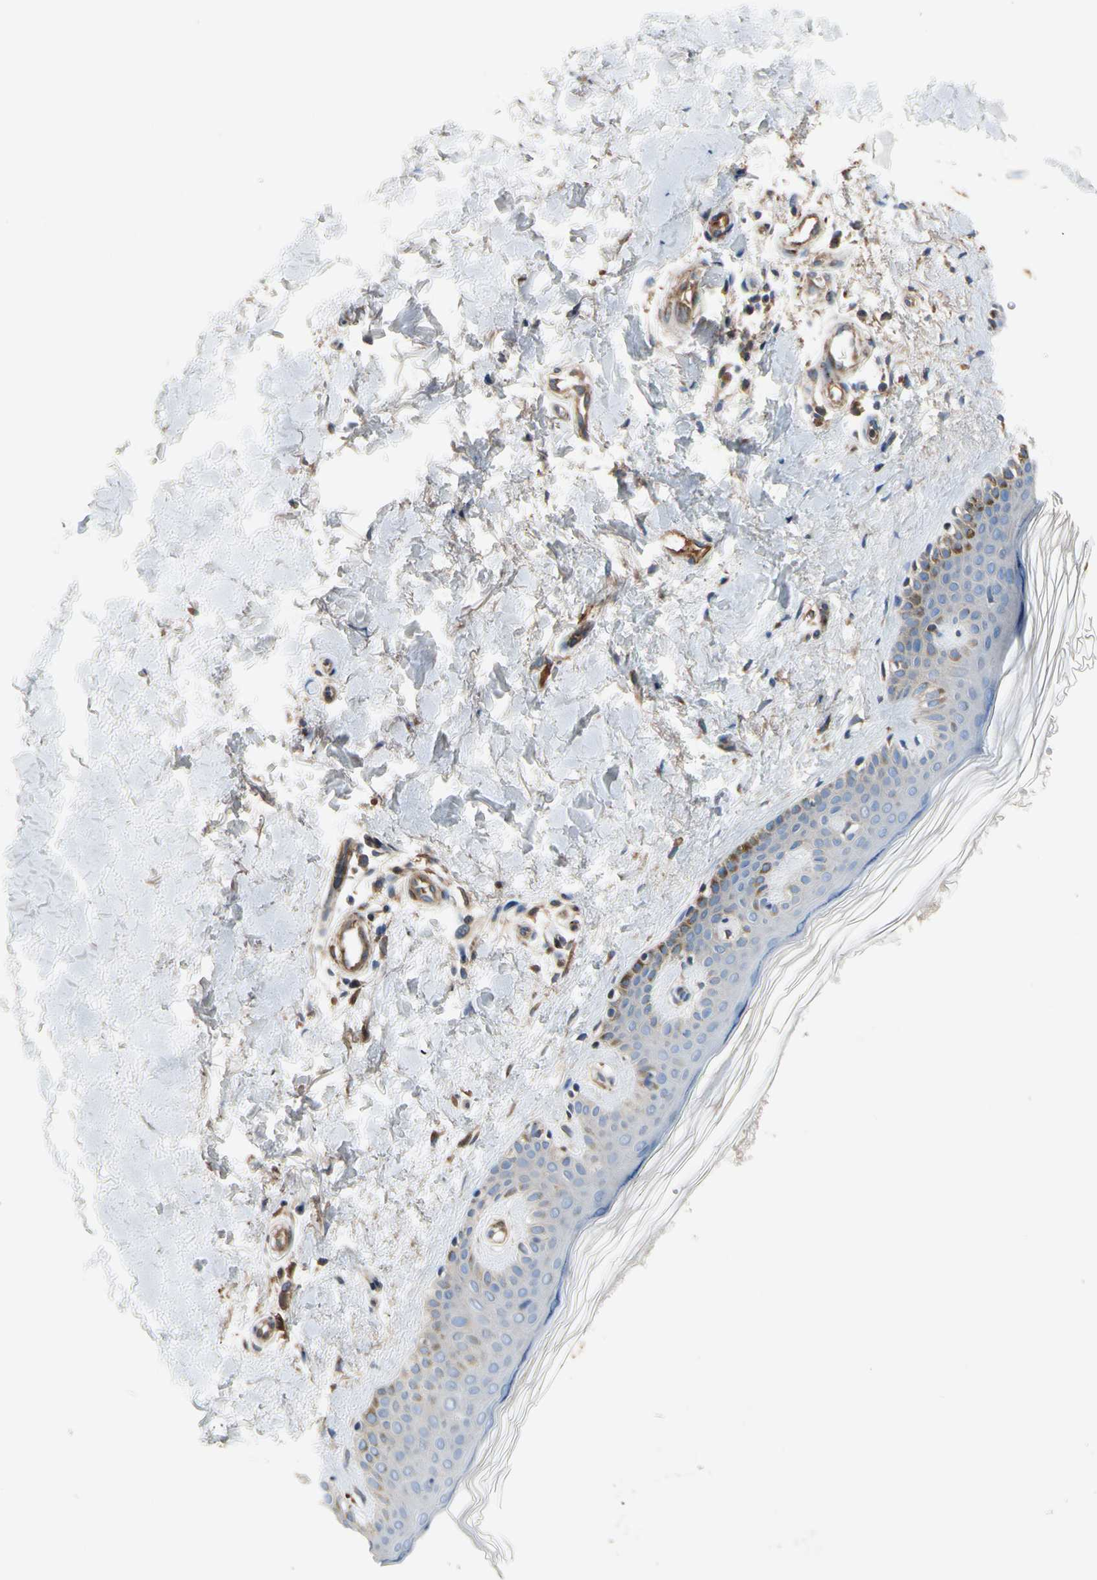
{"staining": {"intensity": "weak", "quantity": ">75%", "location": "cytoplasmic/membranous"}, "tissue": "skin", "cell_type": "Fibroblasts", "image_type": "normal", "snomed": [{"axis": "morphology", "description": "Normal tissue, NOS"}, {"axis": "topography", "description": "Skin"}], "caption": "Skin stained with DAB (3,3'-diaminobenzidine) IHC displays low levels of weak cytoplasmic/membranous positivity in approximately >75% of fibroblasts.", "gene": "ENTREP3", "patient": {"sex": "male", "age": 67}}